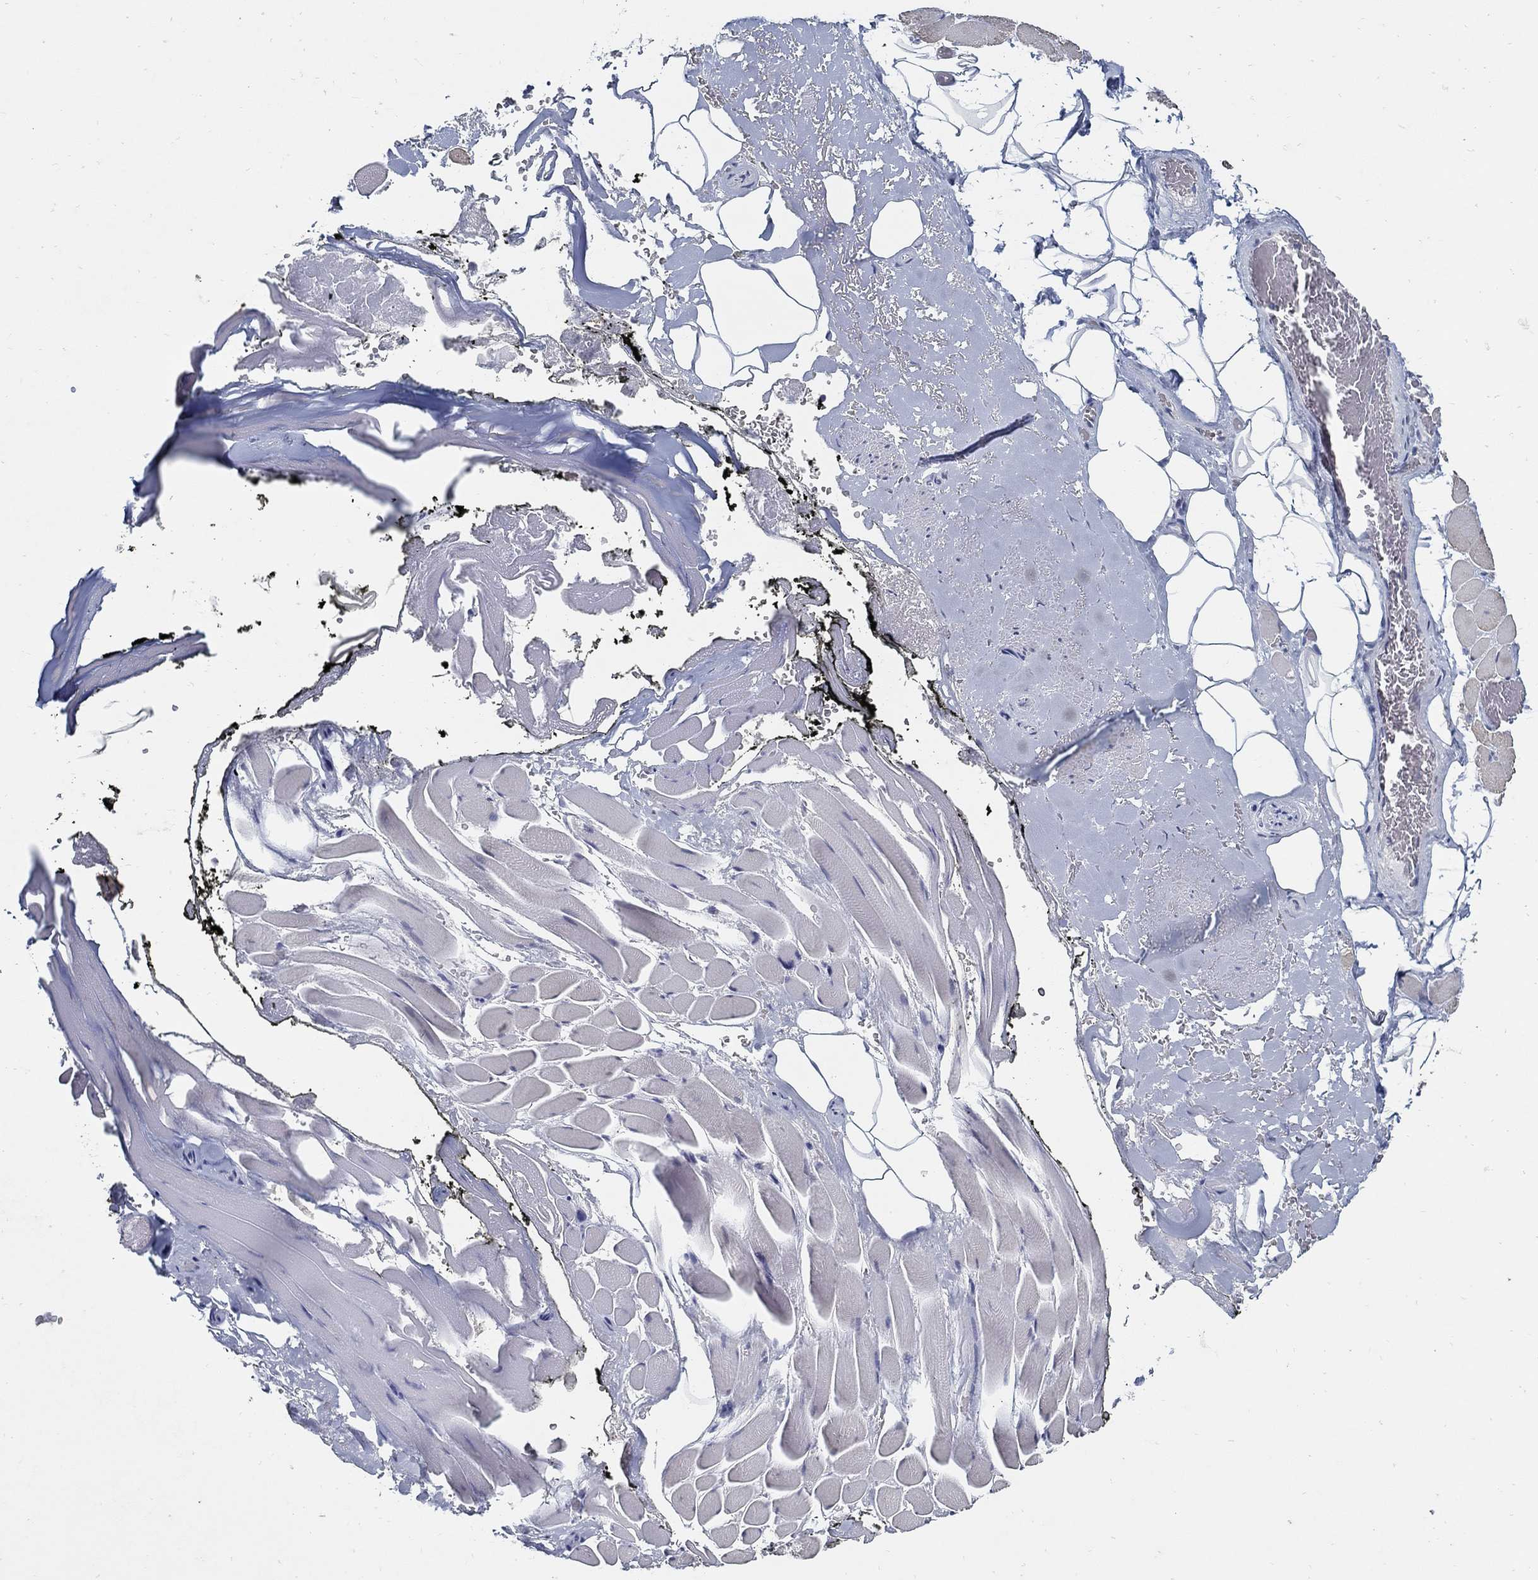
{"staining": {"intensity": "negative", "quantity": "none", "location": "none"}, "tissue": "adipose tissue", "cell_type": "Adipocytes", "image_type": "normal", "snomed": [{"axis": "morphology", "description": "Normal tissue, NOS"}, {"axis": "topography", "description": "Anal"}, {"axis": "topography", "description": "Peripheral nerve tissue"}], "caption": "An IHC photomicrograph of unremarkable adipose tissue is shown. There is no staining in adipocytes of adipose tissue. (Brightfield microscopy of DAB (3,3'-diaminobenzidine) immunohistochemistry (IHC) at high magnification).", "gene": "USP29", "patient": {"sex": "male", "age": 53}}